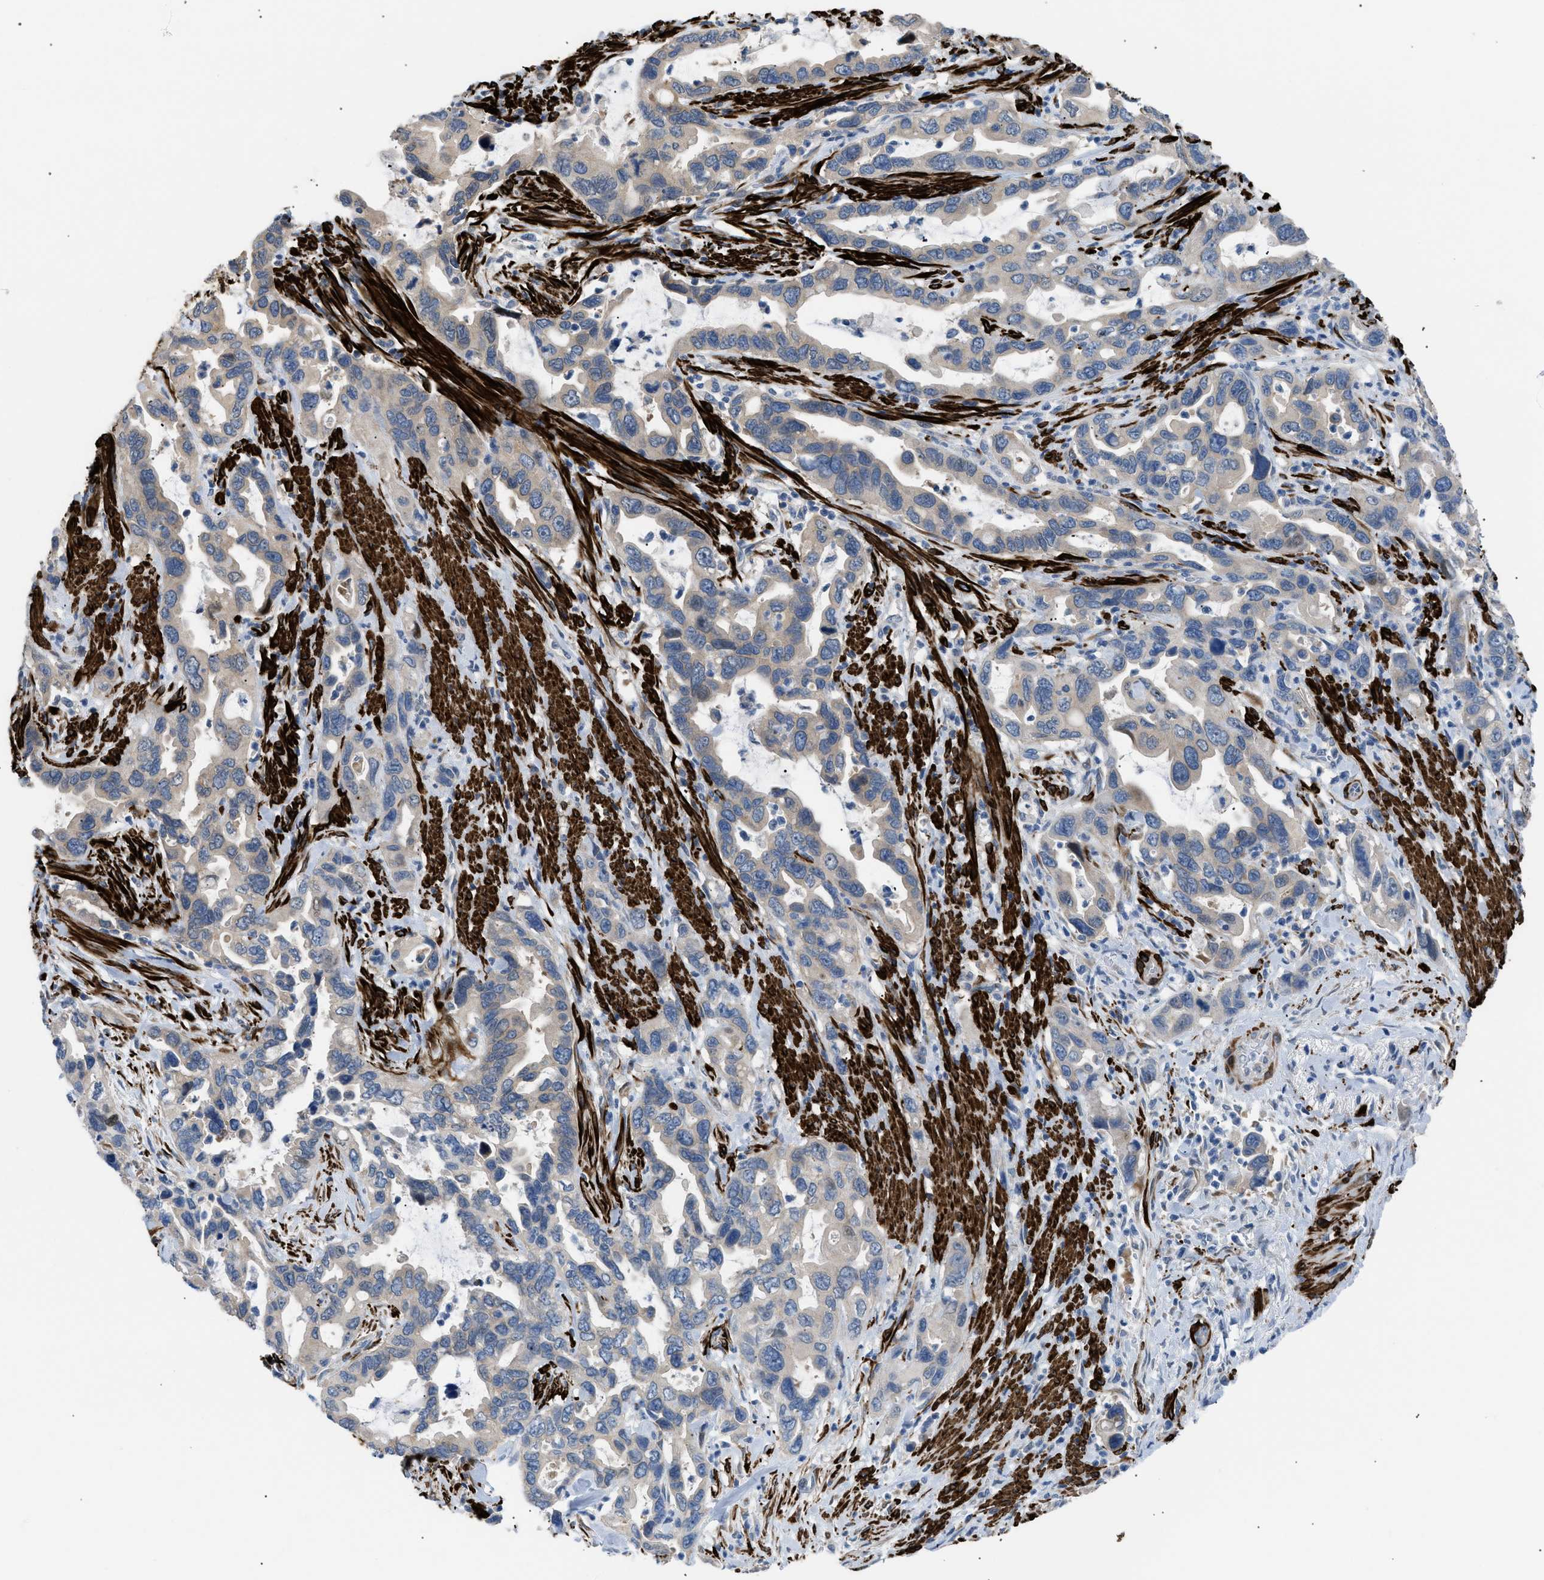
{"staining": {"intensity": "weak", "quantity": ">75%", "location": "cytoplasmic/membranous"}, "tissue": "pancreatic cancer", "cell_type": "Tumor cells", "image_type": "cancer", "snomed": [{"axis": "morphology", "description": "Adenocarcinoma, NOS"}, {"axis": "topography", "description": "Pancreas"}], "caption": "There is low levels of weak cytoplasmic/membranous positivity in tumor cells of pancreatic adenocarcinoma, as demonstrated by immunohistochemical staining (brown color).", "gene": "ICA1", "patient": {"sex": "female", "age": 70}}